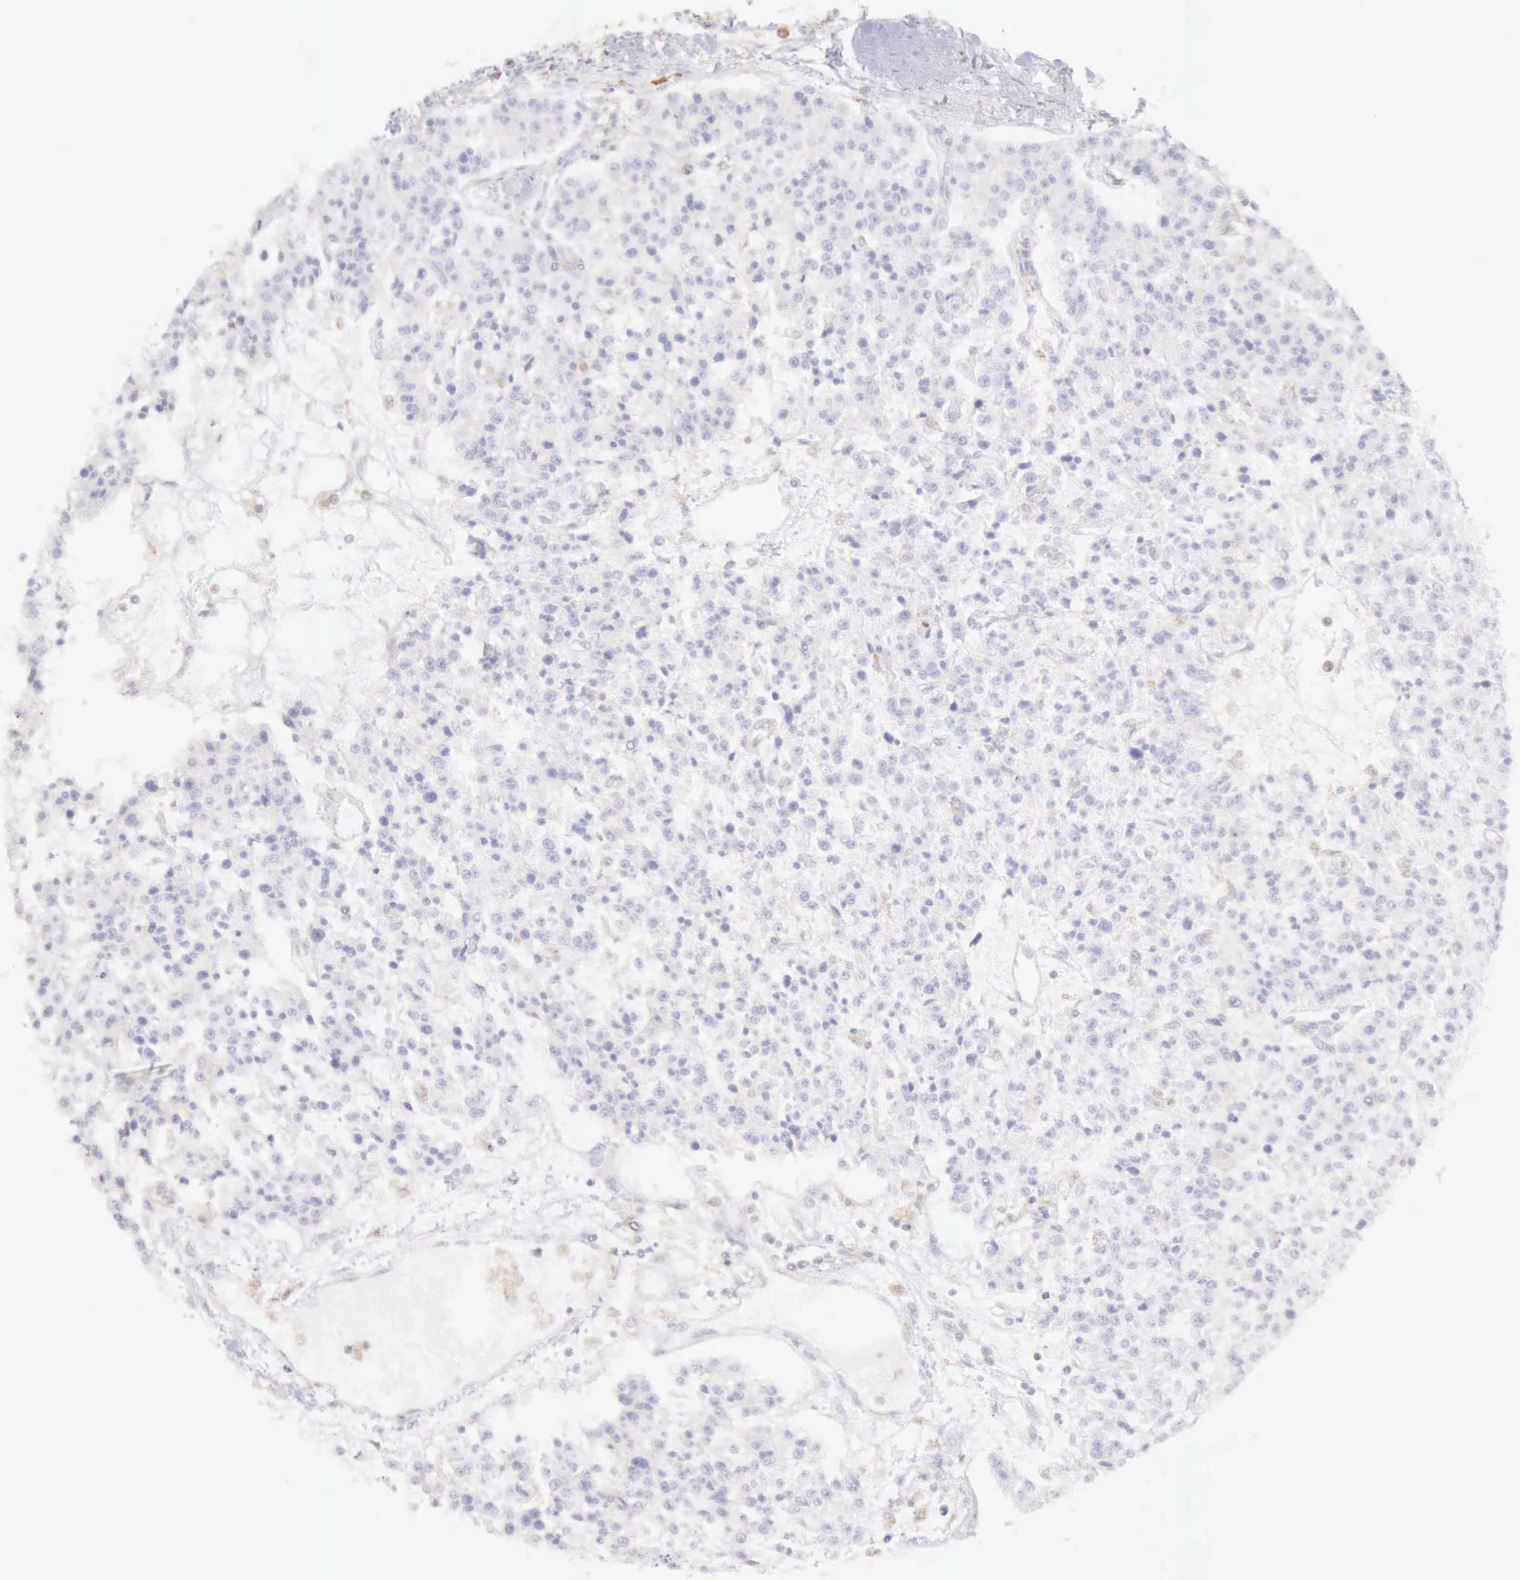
{"staining": {"intensity": "negative", "quantity": "none", "location": "none"}, "tissue": "carcinoid", "cell_type": "Tumor cells", "image_type": "cancer", "snomed": [{"axis": "morphology", "description": "Carcinoid, malignant, NOS"}, {"axis": "topography", "description": "Stomach"}], "caption": "This is an immunohistochemistry (IHC) histopathology image of carcinoid. There is no staining in tumor cells.", "gene": "ARHGAP4", "patient": {"sex": "female", "age": 76}}